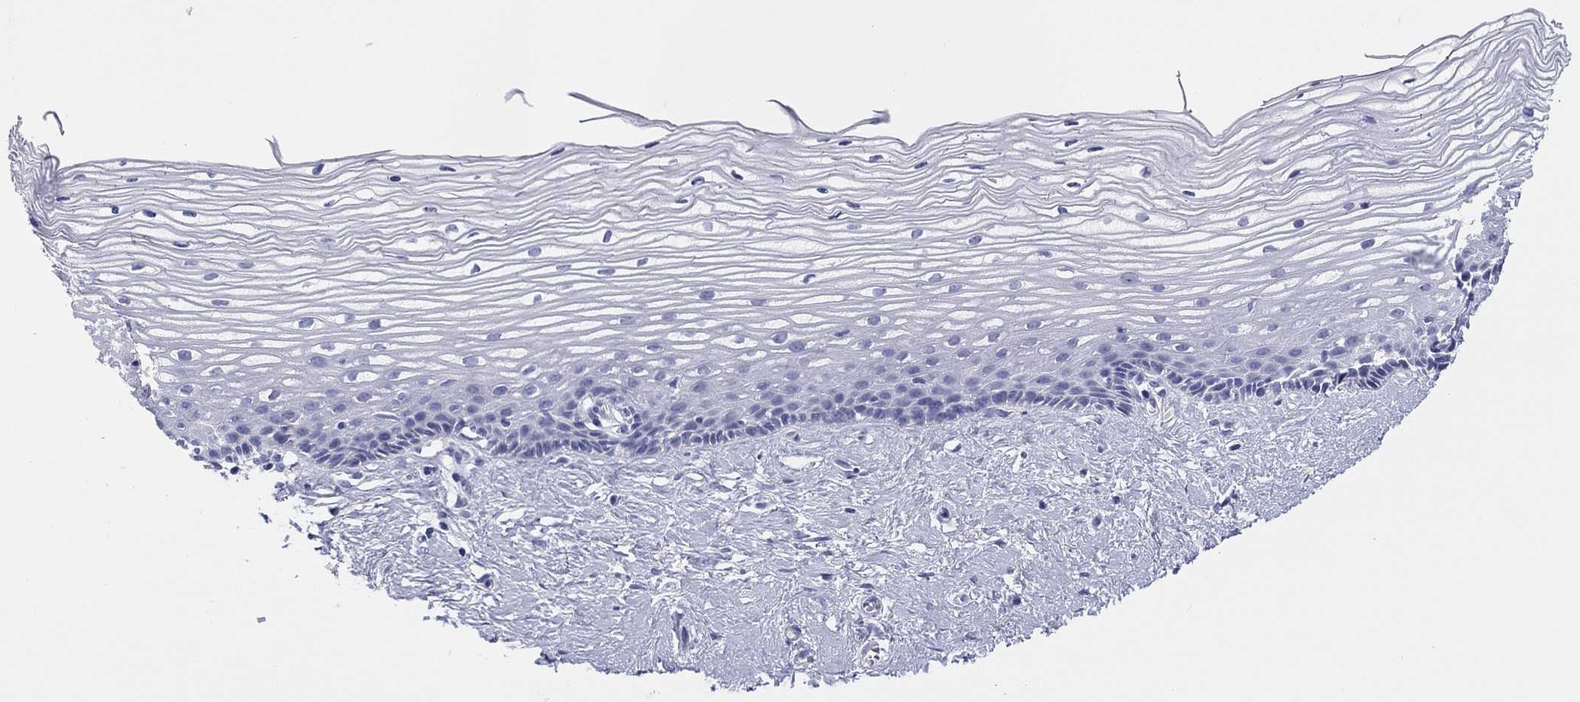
{"staining": {"intensity": "moderate", "quantity": "<25%", "location": "cytoplasmic/membranous"}, "tissue": "cervix", "cell_type": "Glandular cells", "image_type": "normal", "snomed": [{"axis": "morphology", "description": "Normal tissue, NOS"}, {"axis": "topography", "description": "Cervix"}], "caption": "Immunohistochemistry (IHC) staining of unremarkable cervix, which displays low levels of moderate cytoplasmic/membranous staining in about <25% of glandular cells indicating moderate cytoplasmic/membranous protein staining. The staining was performed using DAB (brown) for protein detection and nuclei were counterstained in hematoxylin (blue).", "gene": "ERICH3", "patient": {"sex": "female", "age": 40}}